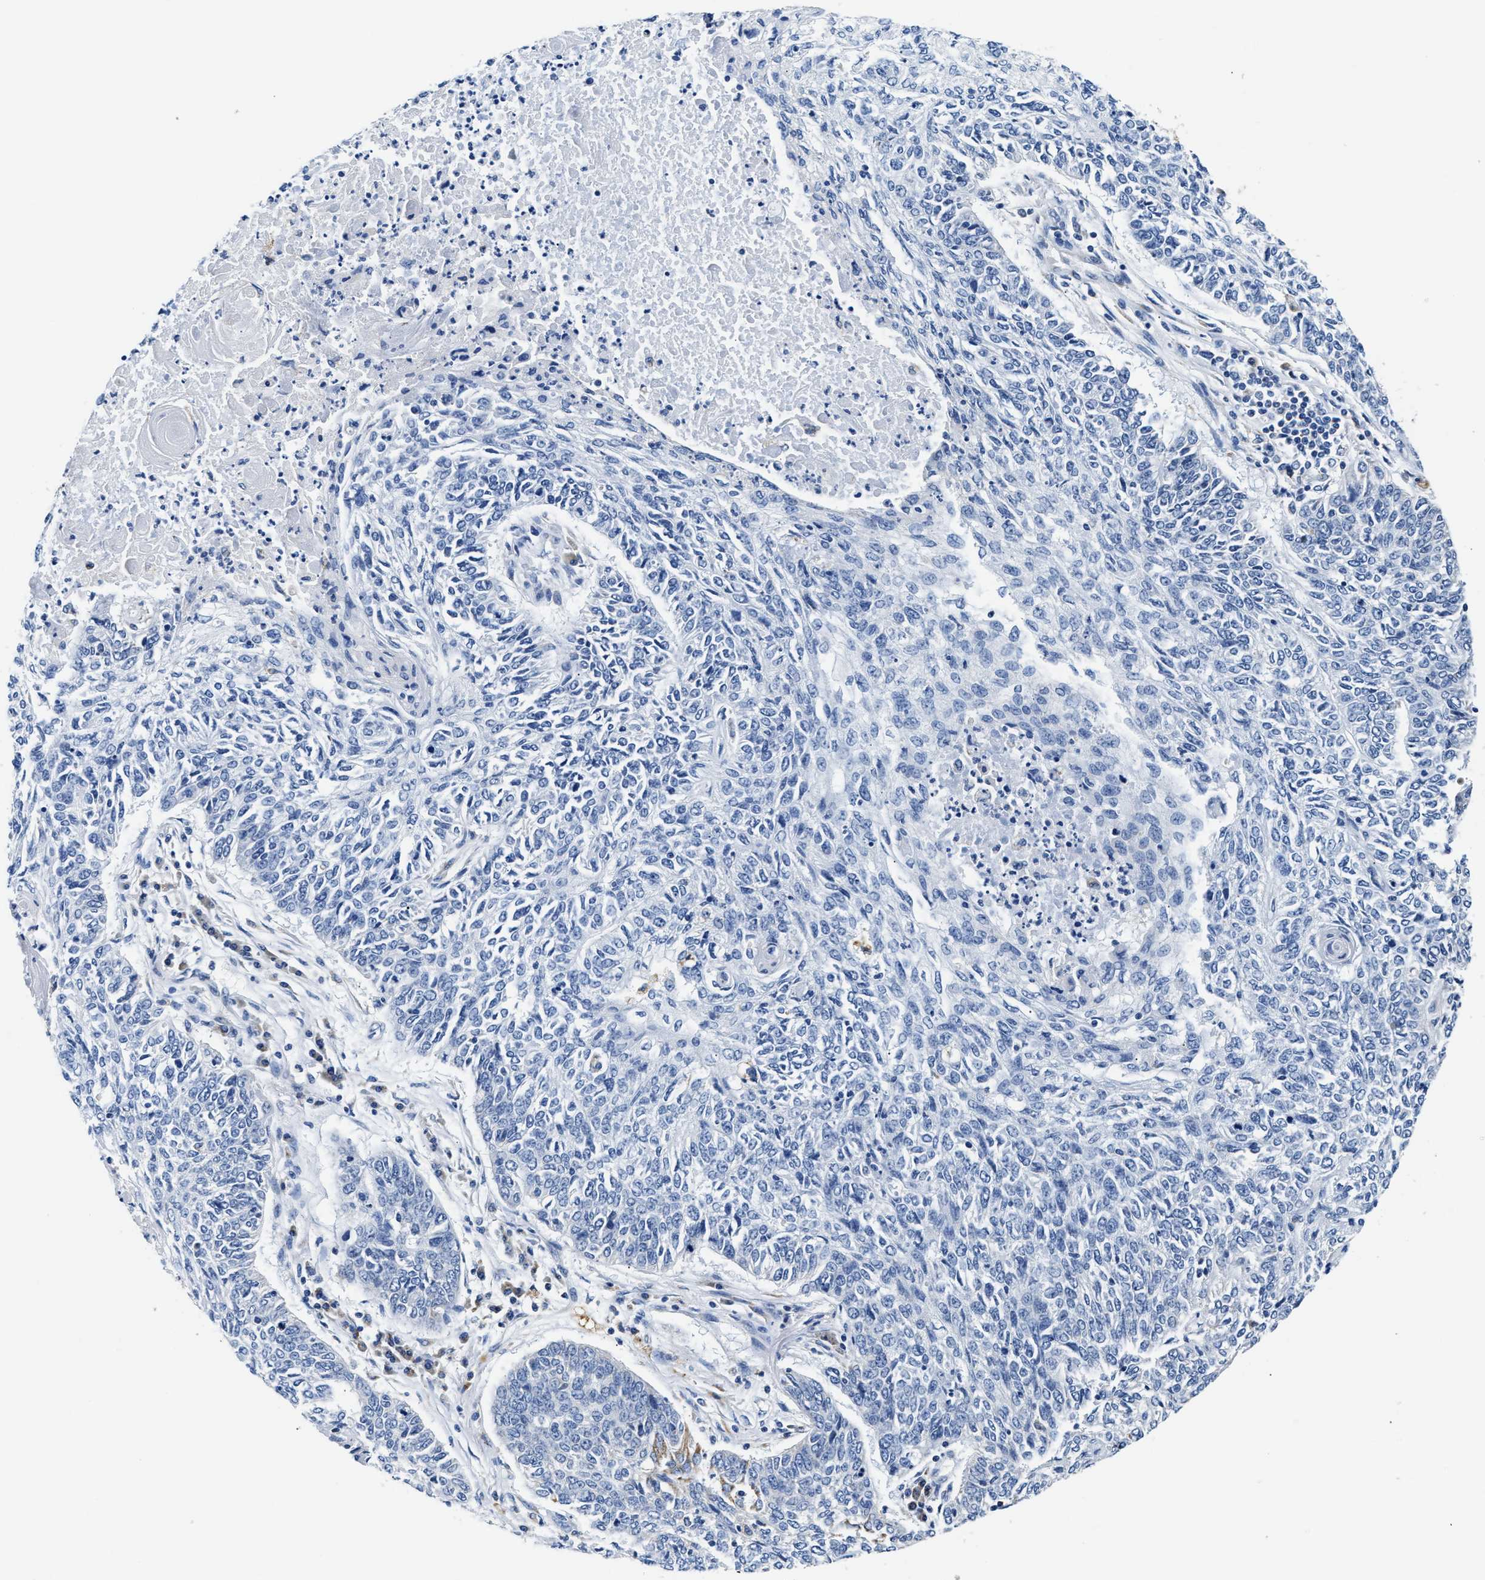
{"staining": {"intensity": "negative", "quantity": "none", "location": "none"}, "tissue": "lung cancer", "cell_type": "Tumor cells", "image_type": "cancer", "snomed": [{"axis": "morphology", "description": "Normal tissue, NOS"}, {"axis": "morphology", "description": "Squamous cell carcinoma, NOS"}, {"axis": "topography", "description": "Cartilage tissue"}, {"axis": "topography", "description": "Bronchus"}, {"axis": "topography", "description": "Lung"}], "caption": "High power microscopy histopathology image of an immunohistochemistry (IHC) photomicrograph of lung cancer (squamous cell carcinoma), revealing no significant positivity in tumor cells. The staining was performed using DAB (3,3'-diaminobenzidine) to visualize the protein expression in brown, while the nuclei were stained in blue with hematoxylin (Magnification: 20x).", "gene": "ACADVL", "patient": {"sex": "female", "age": 49}}